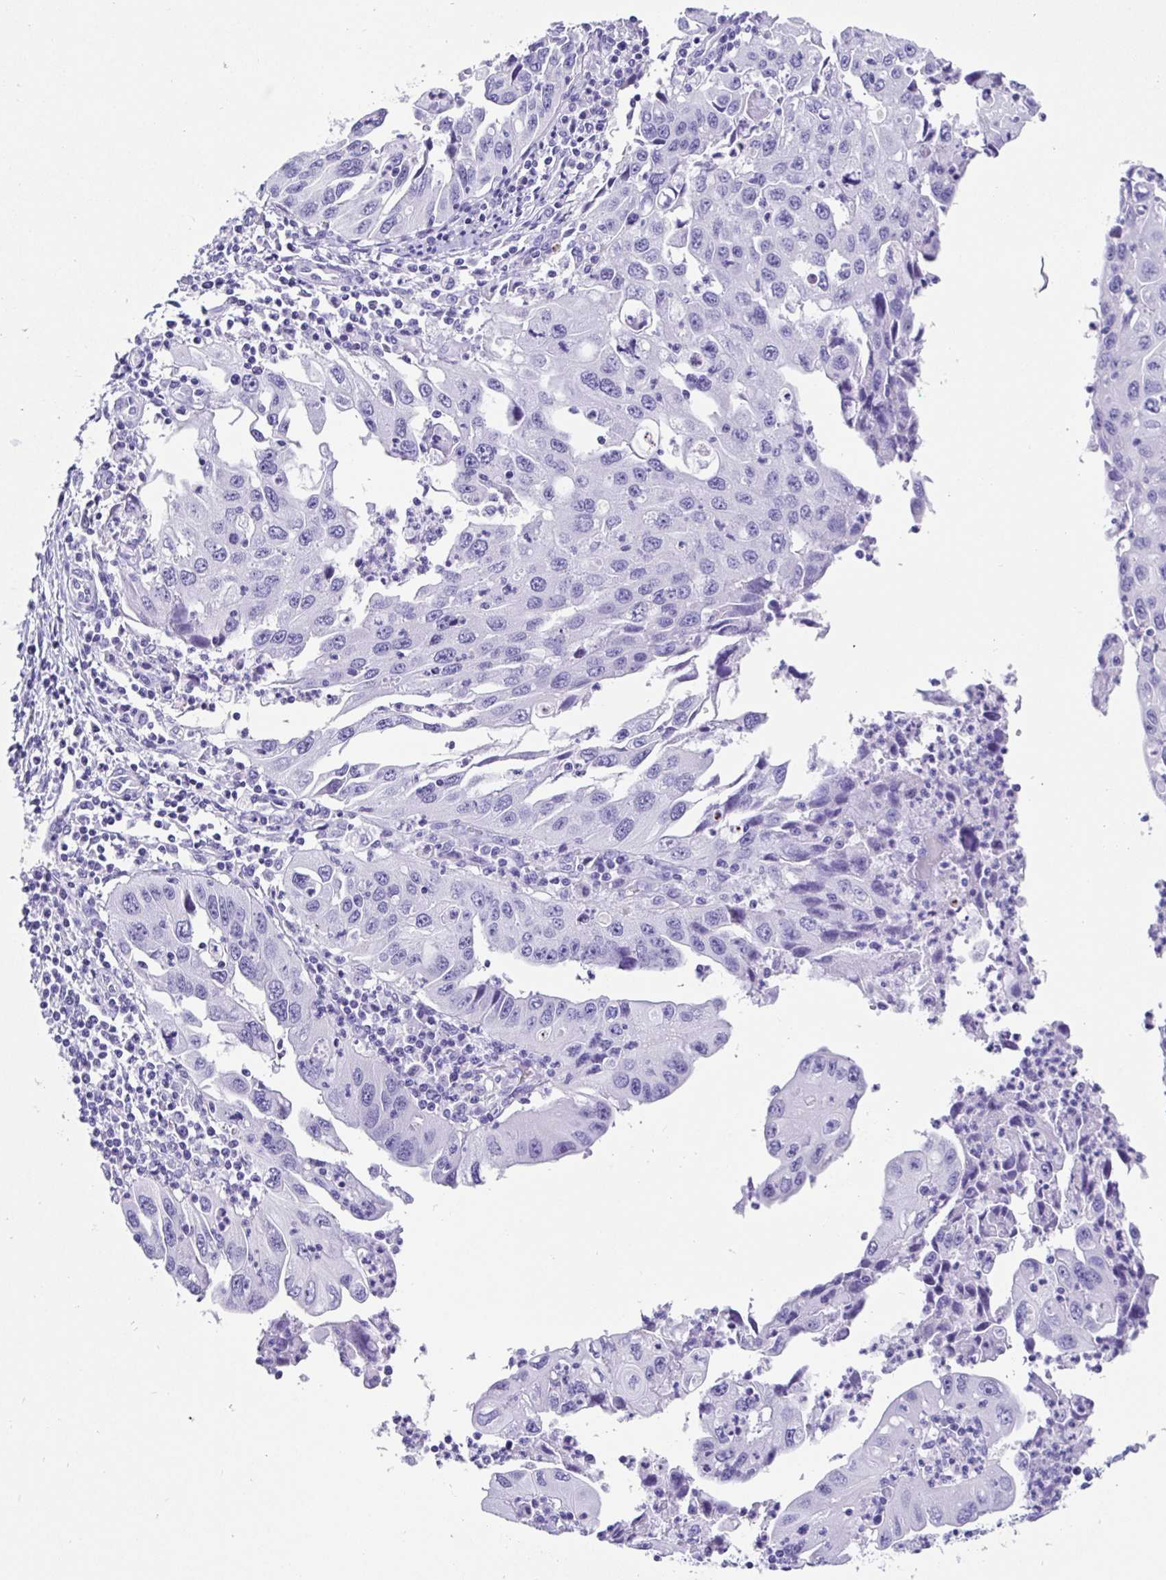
{"staining": {"intensity": "negative", "quantity": "none", "location": "none"}, "tissue": "endometrial cancer", "cell_type": "Tumor cells", "image_type": "cancer", "snomed": [{"axis": "morphology", "description": "Adenocarcinoma, NOS"}, {"axis": "topography", "description": "Uterus"}], "caption": "This is a micrograph of immunohistochemistry staining of endometrial adenocarcinoma, which shows no staining in tumor cells. The staining was performed using DAB to visualize the protein expression in brown, while the nuclei were stained in blue with hematoxylin (Magnification: 20x).", "gene": "PRAMEF19", "patient": {"sex": "female", "age": 62}}